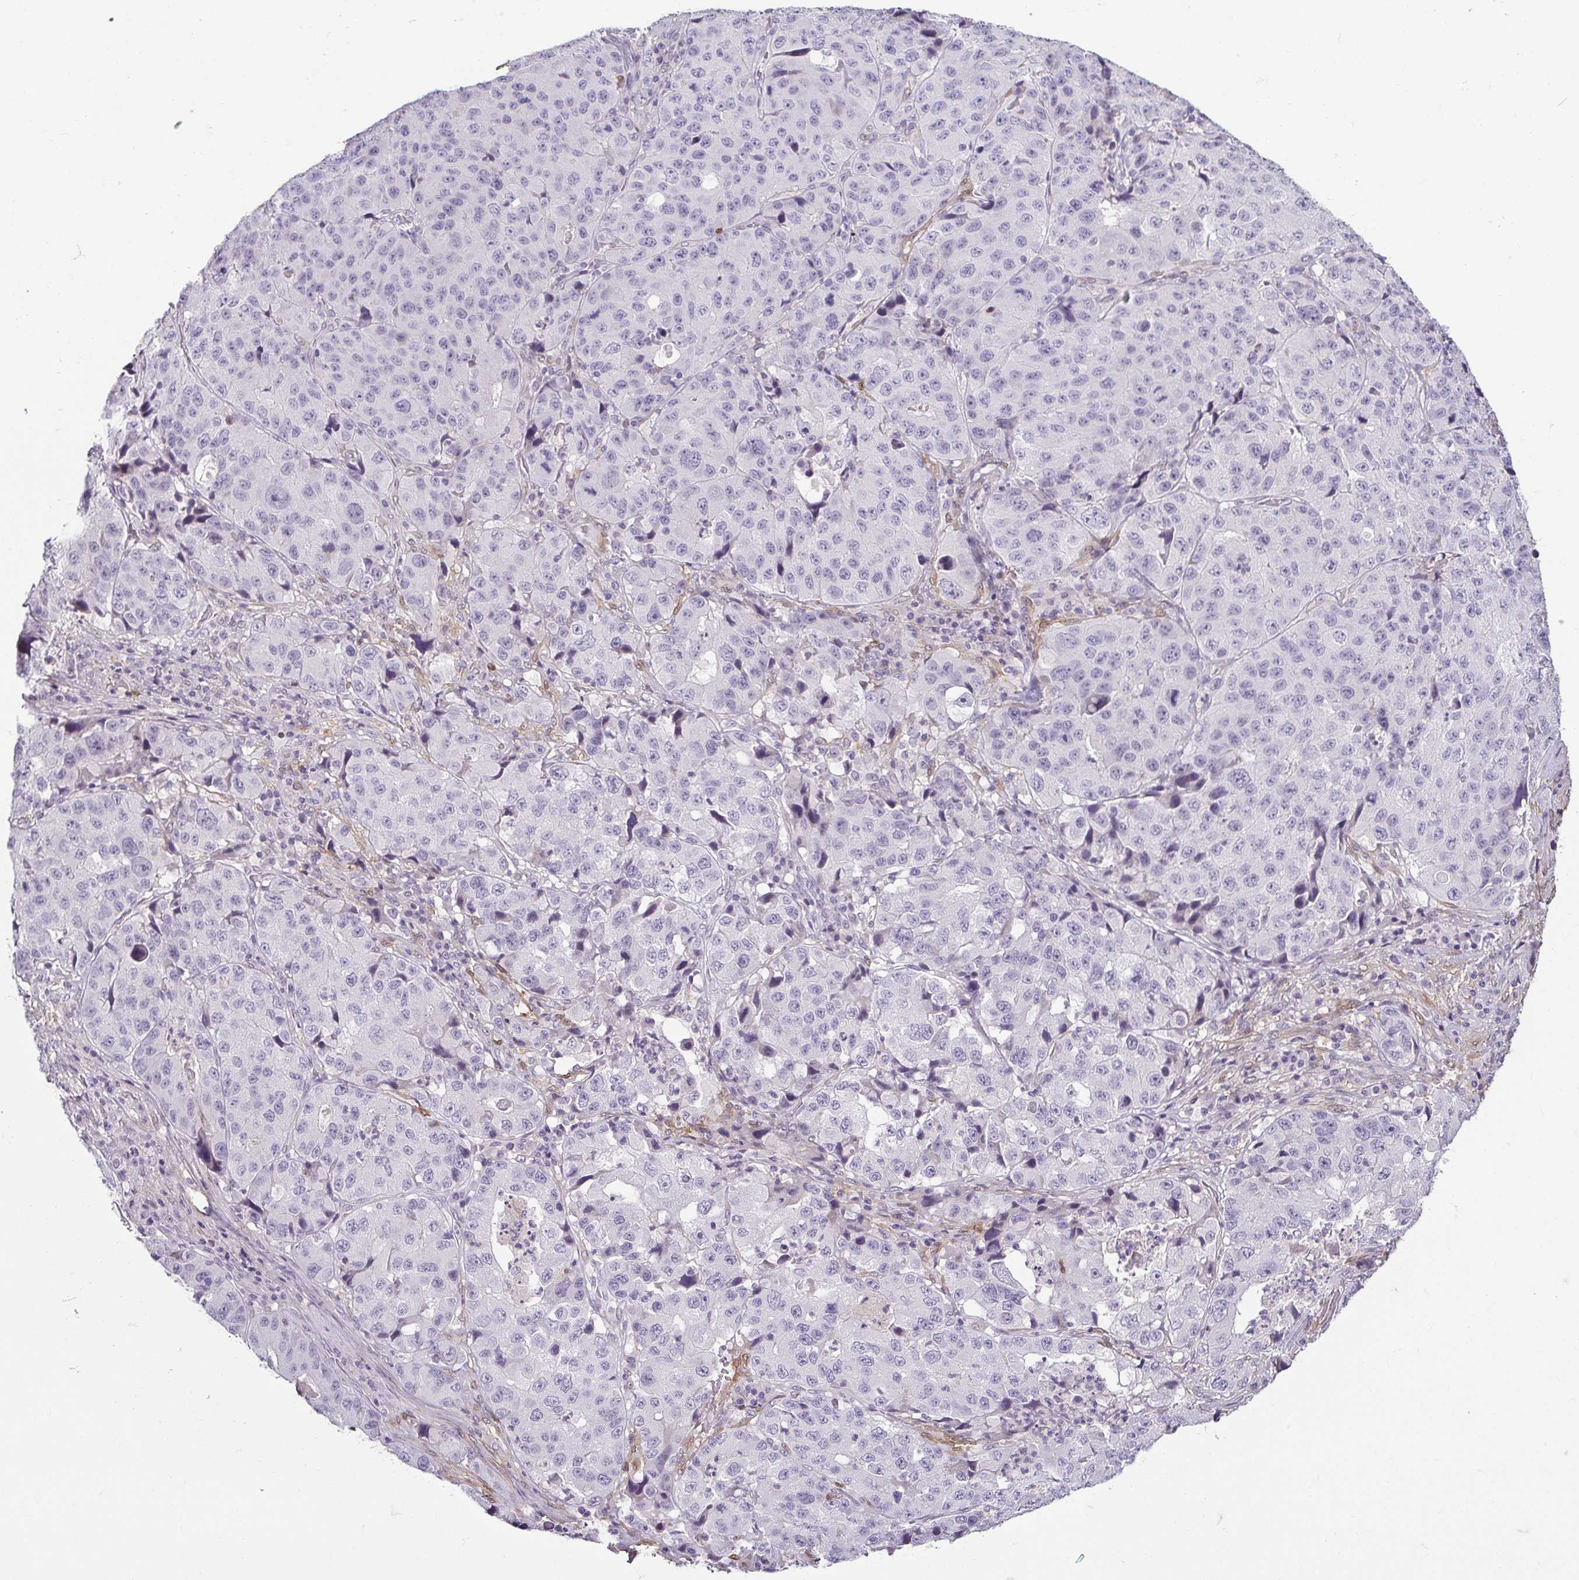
{"staining": {"intensity": "negative", "quantity": "none", "location": "none"}, "tissue": "stomach cancer", "cell_type": "Tumor cells", "image_type": "cancer", "snomed": [{"axis": "morphology", "description": "Adenocarcinoma, NOS"}, {"axis": "topography", "description": "Stomach"}], "caption": "A histopathology image of stomach cancer (adenocarcinoma) stained for a protein exhibits no brown staining in tumor cells. Brightfield microscopy of immunohistochemistry (IHC) stained with DAB (brown) and hematoxylin (blue), captured at high magnification.", "gene": "HOPX", "patient": {"sex": "male", "age": 71}}